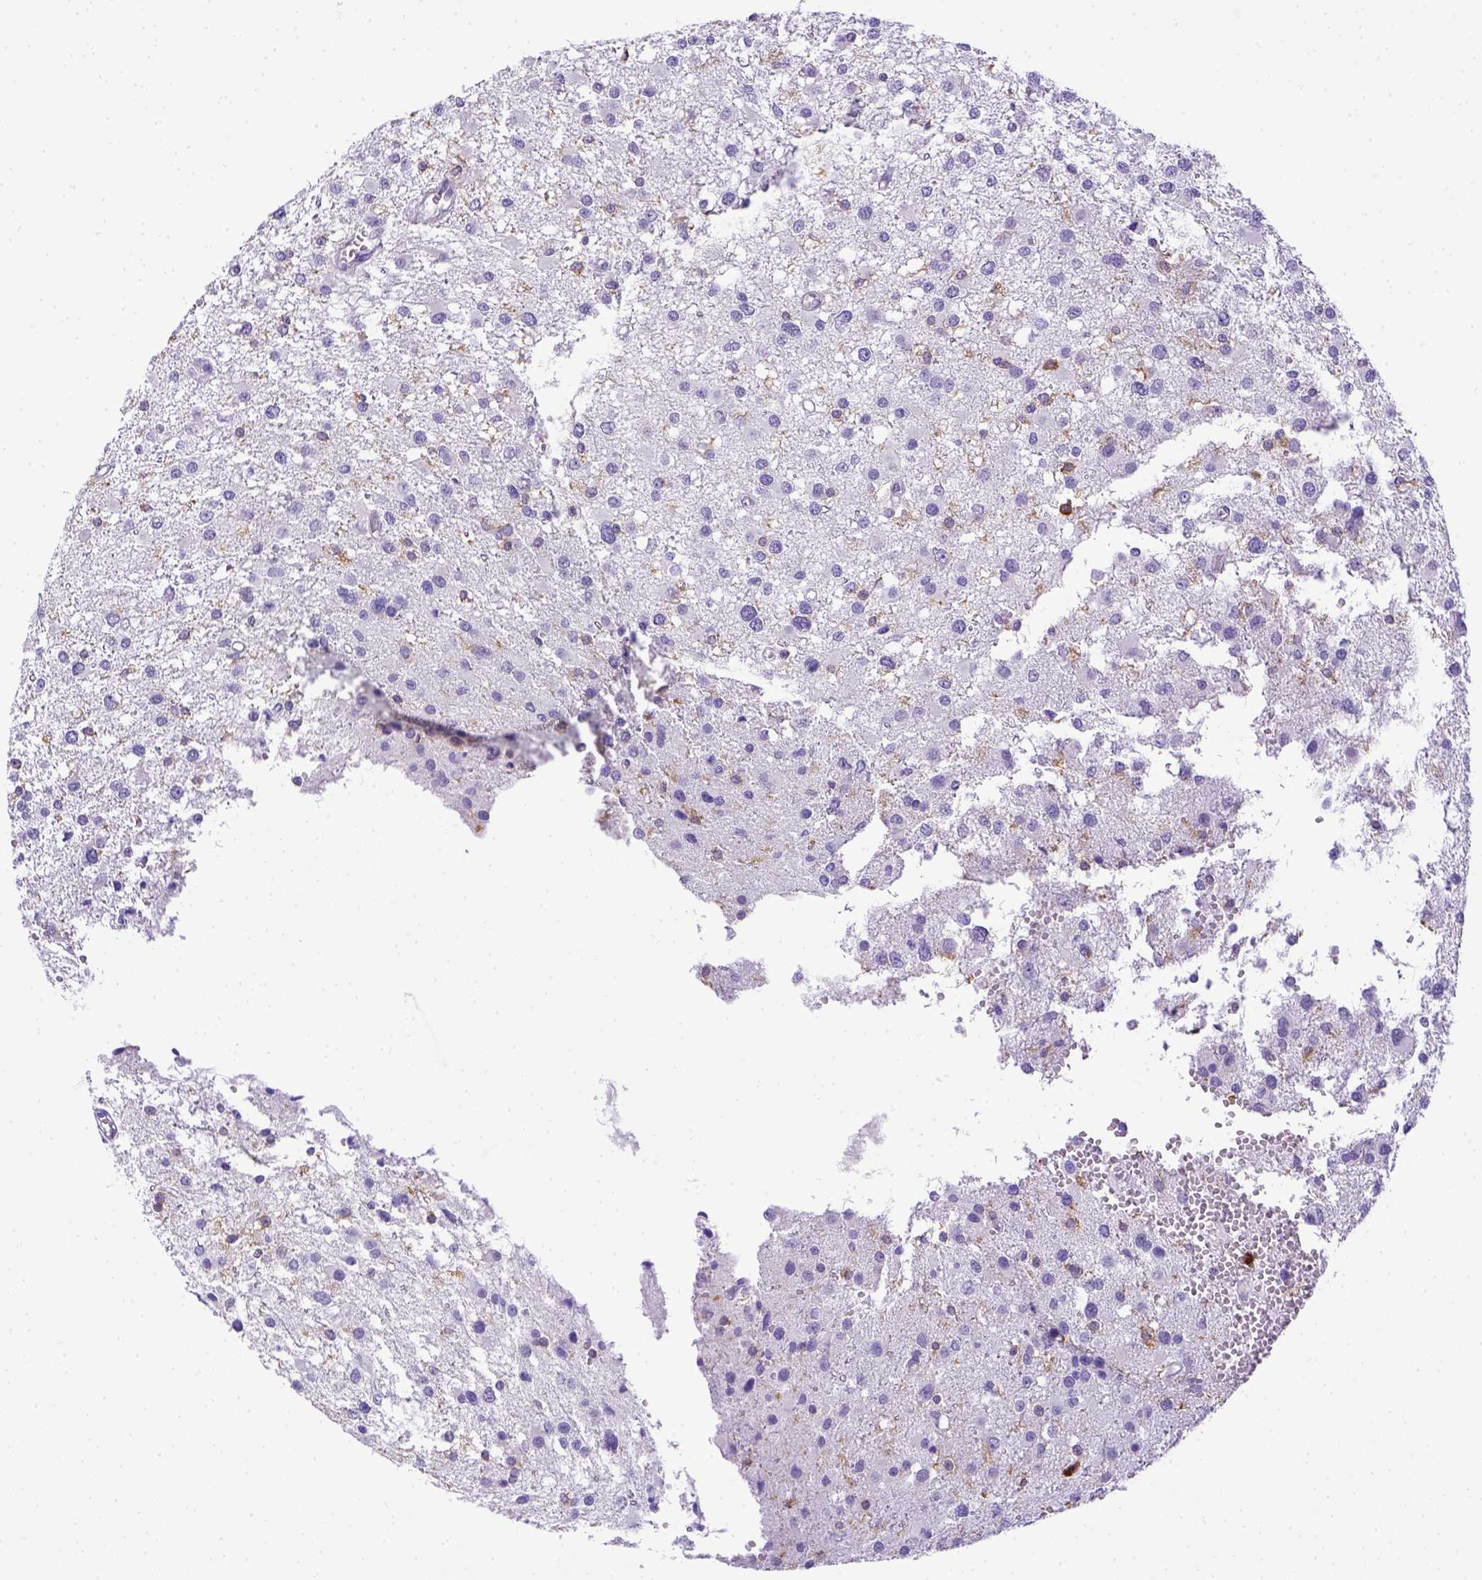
{"staining": {"intensity": "negative", "quantity": "none", "location": "none"}, "tissue": "glioma", "cell_type": "Tumor cells", "image_type": "cancer", "snomed": [{"axis": "morphology", "description": "Glioma, malignant, High grade"}, {"axis": "topography", "description": "Brain"}], "caption": "IHC micrograph of neoplastic tissue: human glioma stained with DAB (3,3'-diaminobenzidine) demonstrates no significant protein expression in tumor cells.", "gene": "ITGAM", "patient": {"sex": "male", "age": 54}}